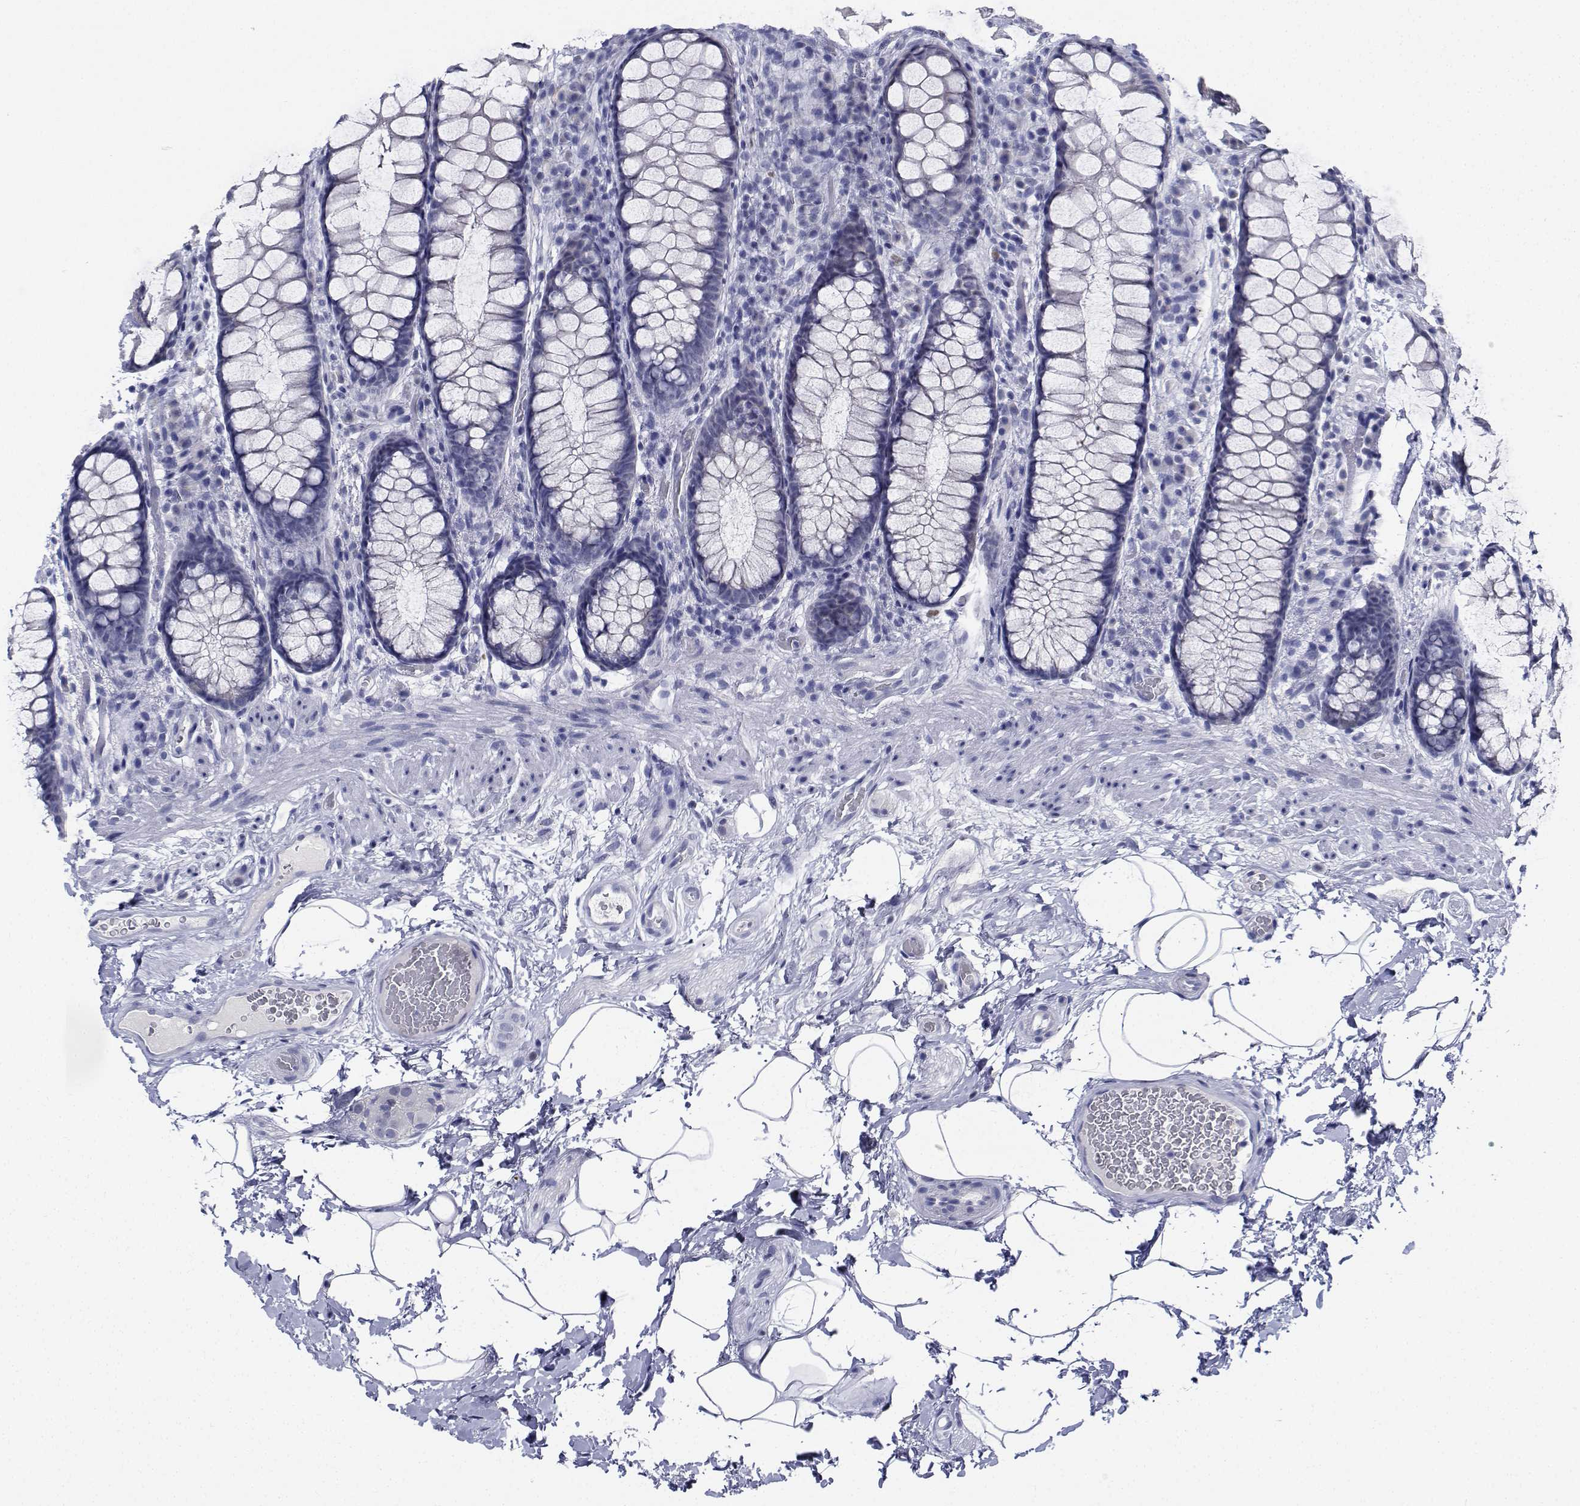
{"staining": {"intensity": "negative", "quantity": "none", "location": "none"}, "tissue": "rectum", "cell_type": "Glandular cells", "image_type": "normal", "snomed": [{"axis": "morphology", "description": "Normal tissue, NOS"}, {"axis": "topography", "description": "Rectum"}], "caption": "Immunohistochemistry (IHC) histopathology image of benign rectum: human rectum stained with DAB (3,3'-diaminobenzidine) shows no significant protein positivity in glandular cells.", "gene": "PLXNA4", "patient": {"sex": "female", "age": 62}}